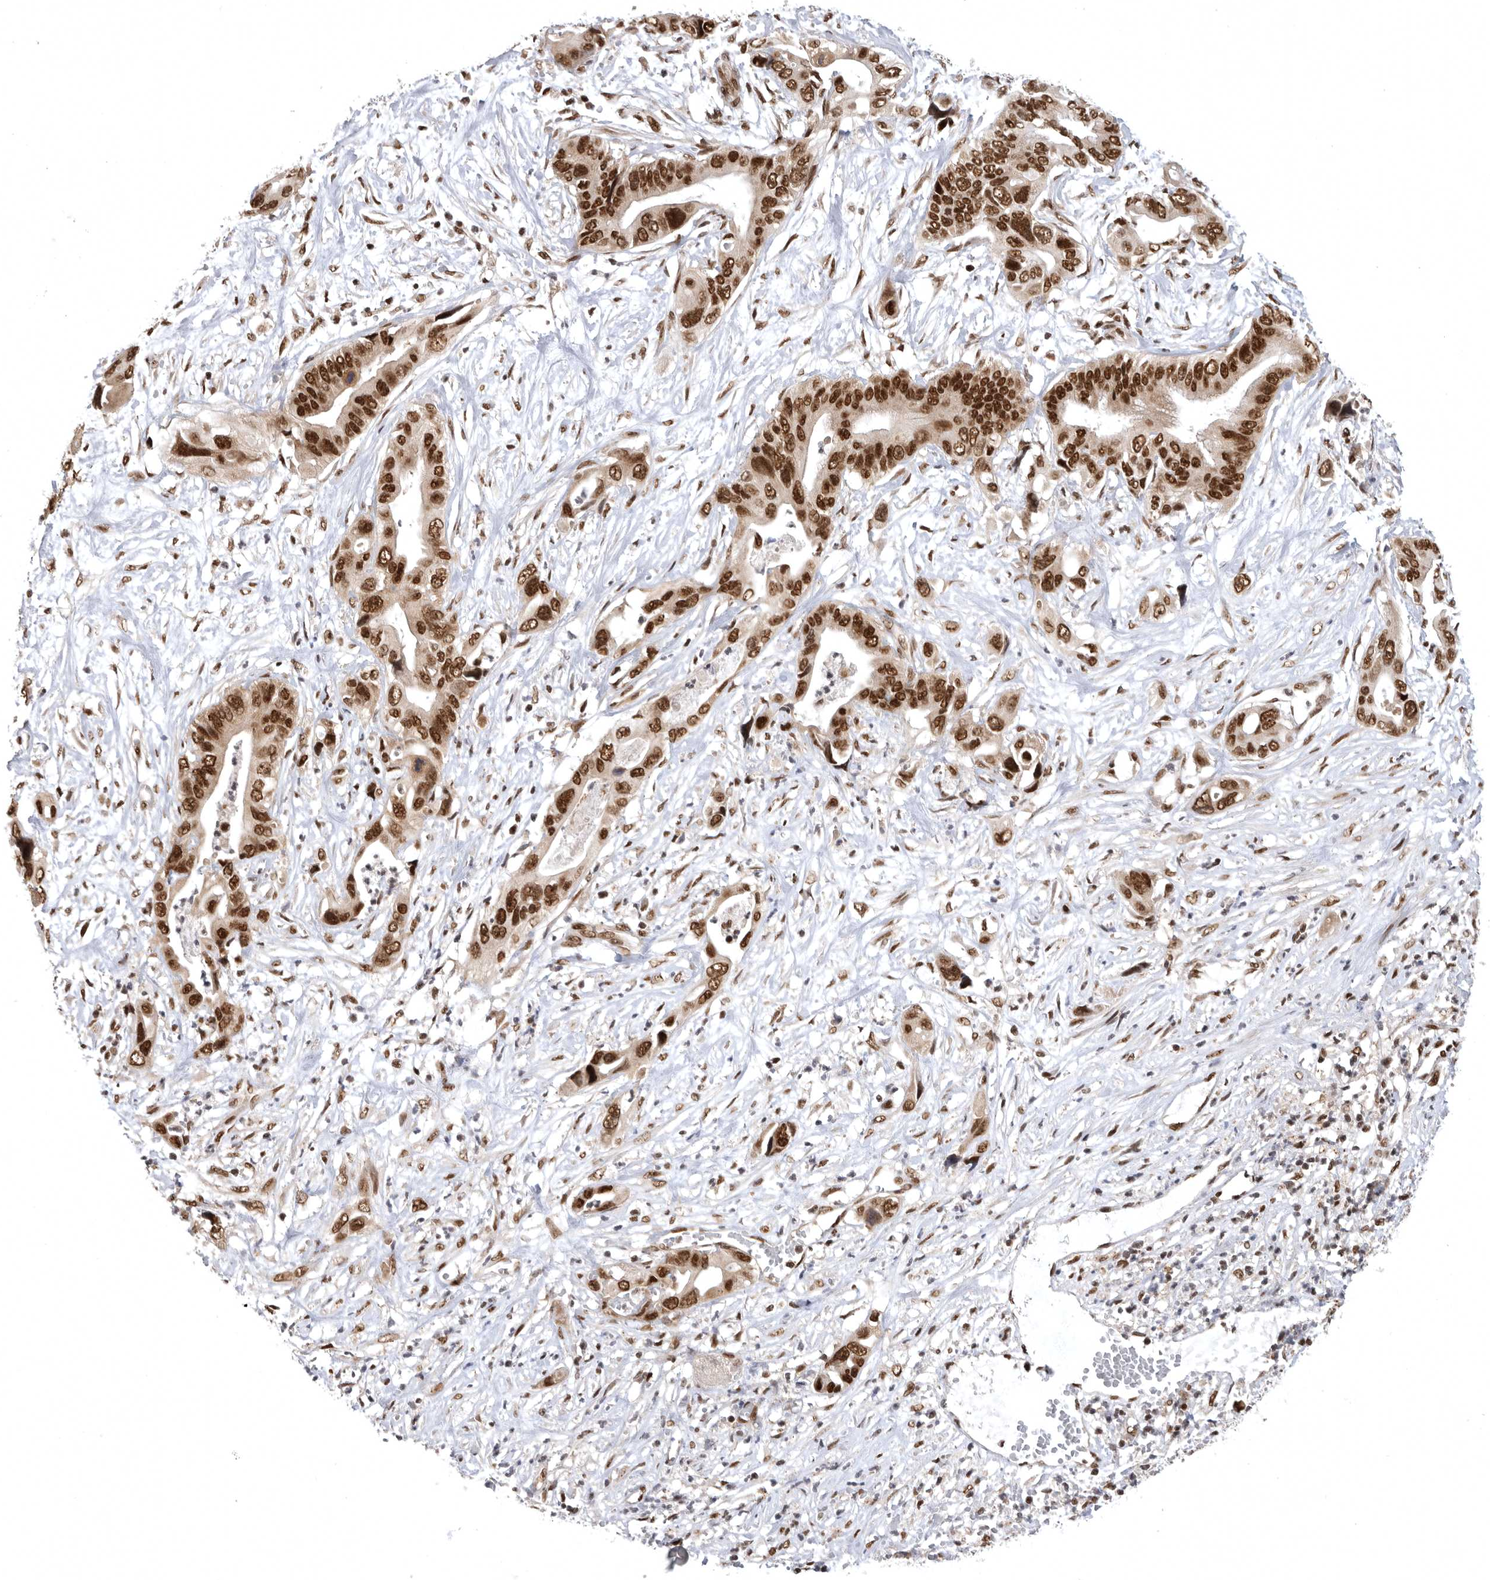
{"staining": {"intensity": "strong", "quantity": ">75%", "location": "cytoplasmic/membranous,nuclear"}, "tissue": "pancreatic cancer", "cell_type": "Tumor cells", "image_type": "cancer", "snomed": [{"axis": "morphology", "description": "Adenocarcinoma, NOS"}, {"axis": "topography", "description": "Pancreas"}], "caption": "Immunohistochemistry of human adenocarcinoma (pancreatic) exhibits high levels of strong cytoplasmic/membranous and nuclear expression in approximately >75% of tumor cells.", "gene": "ZNF830", "patient": {"sex": "male", "age": 66}}